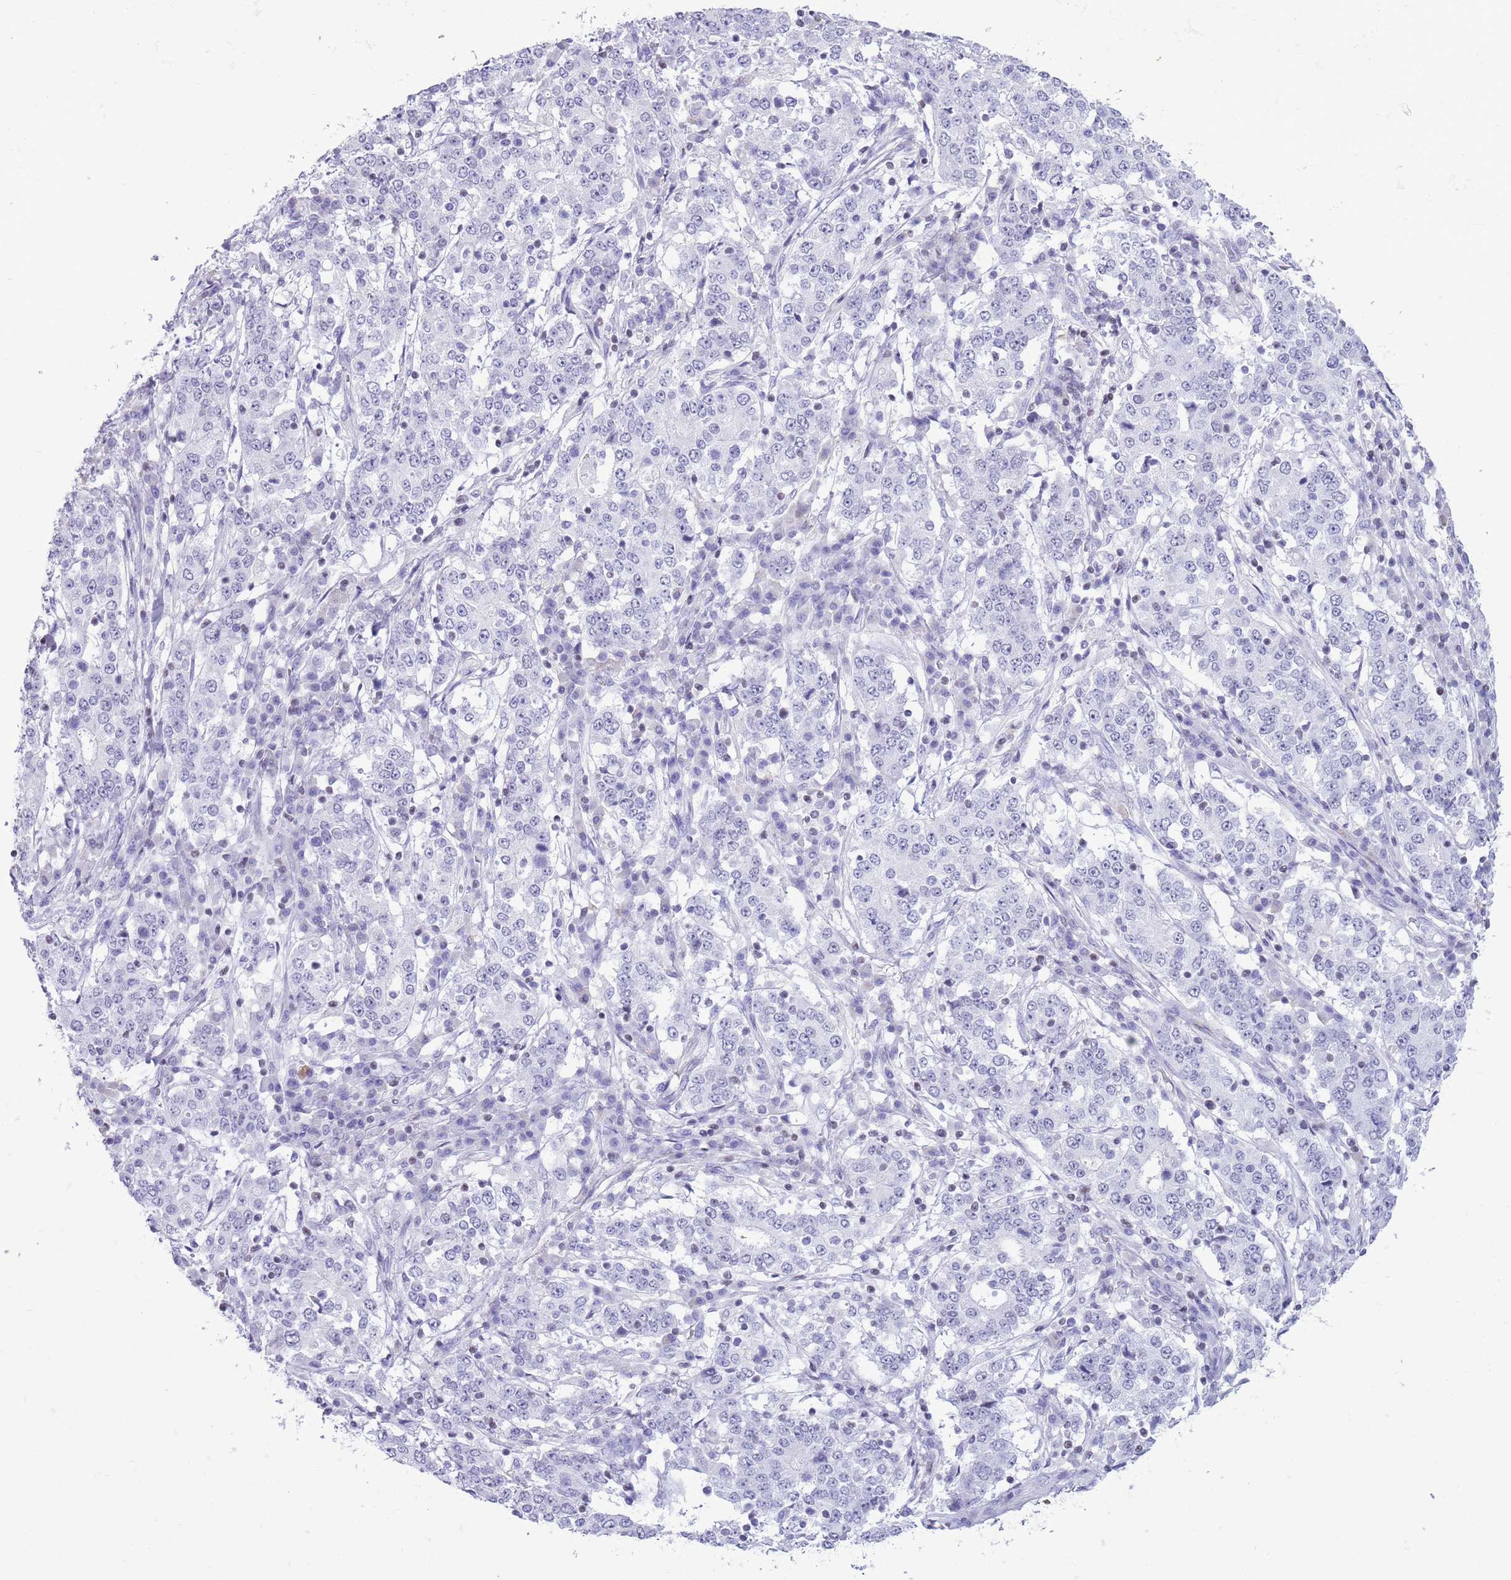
{"staining": {"intensity": "negative", "quantity": "none", "location": "none"}, "tissue": "stomach cancer", "cell_type": "Tumor cells", "image_type": "cancer", "snomed": [{"axis": "morphology", "description": "Adenocarcinoma, NOS"}, {"axis": "topography", "description": "Stomach"}], "caption": "Human stomach cancer stained for a protein using immunohistochemistry (IHC) displays no expression in tumor cells.", "gene": "BCL11B", "patient": {"sex": "male", "age": 59}}